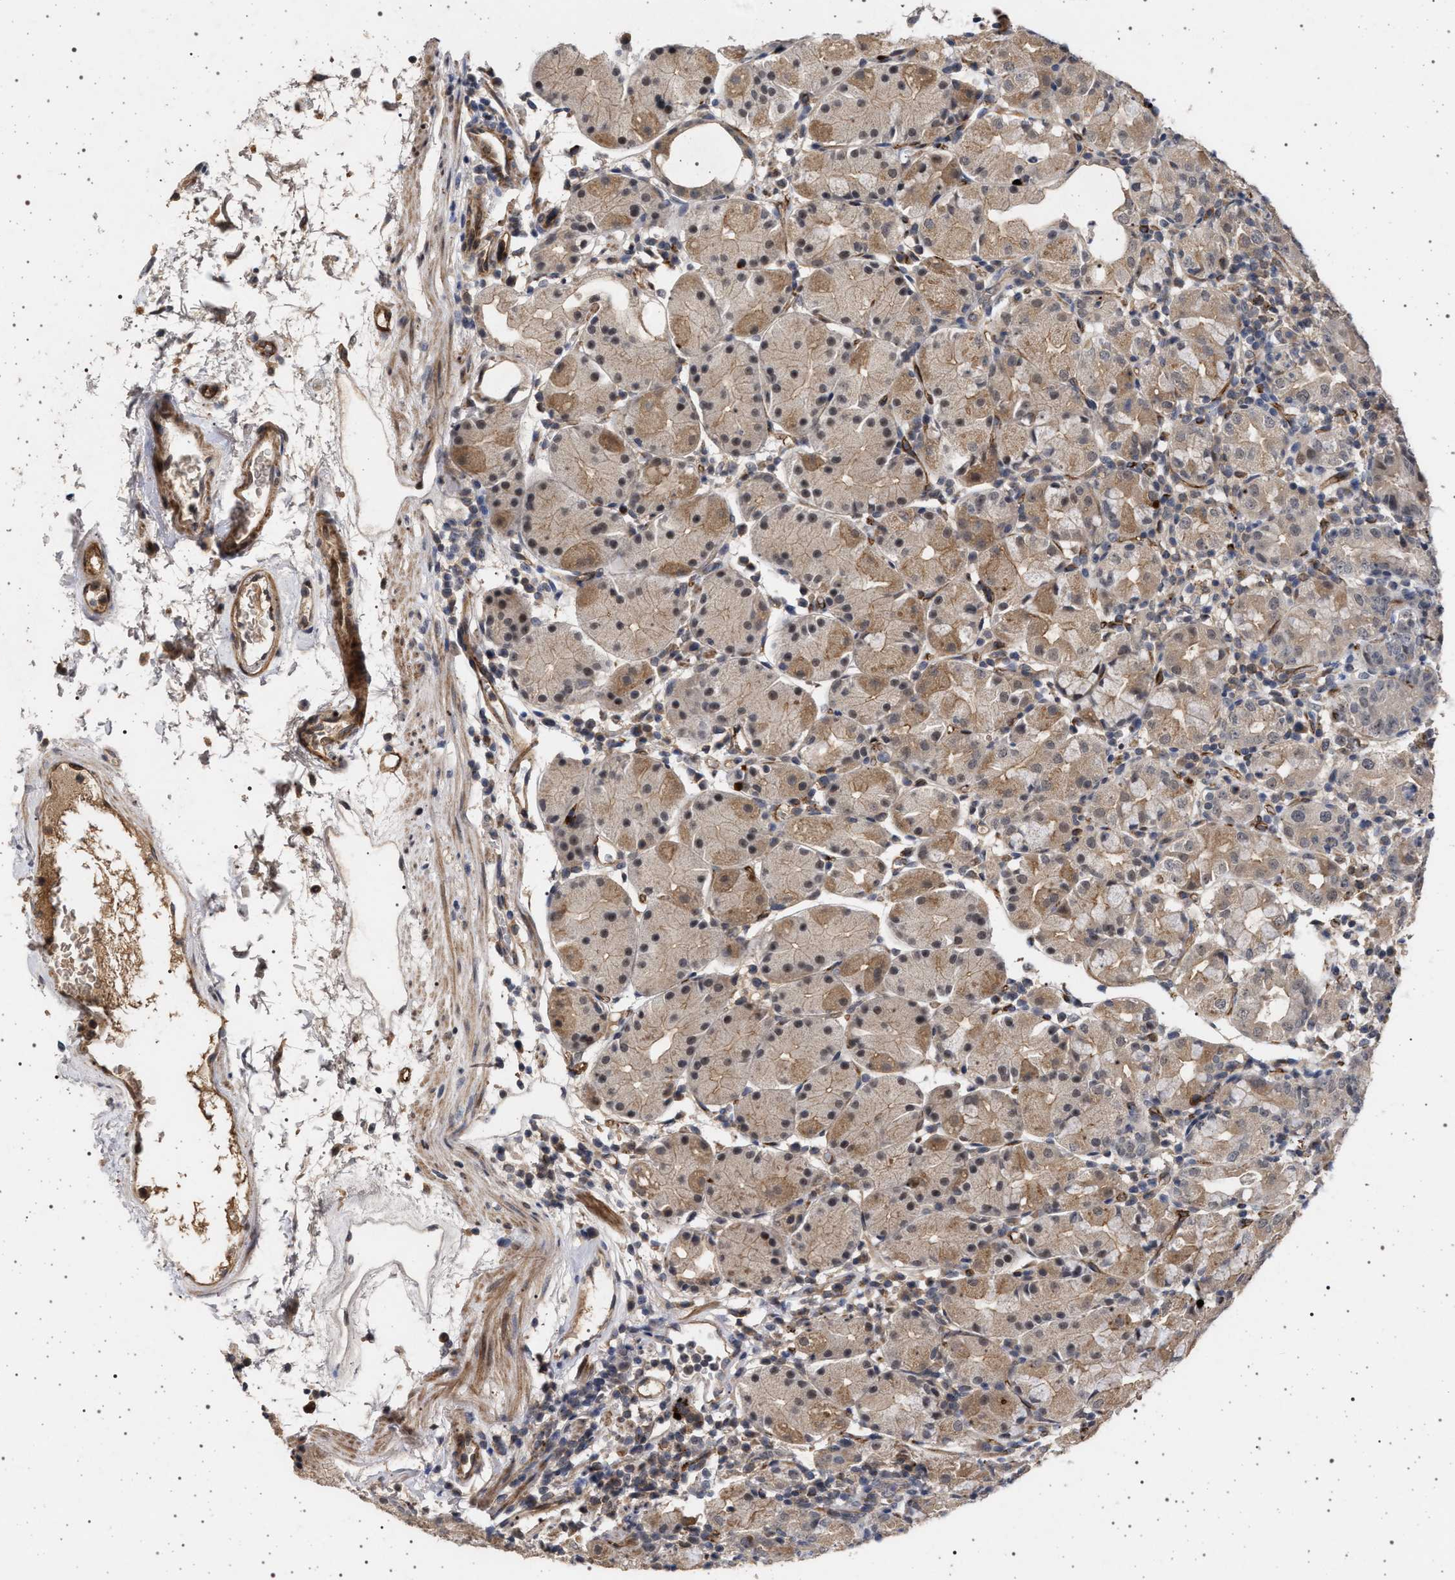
{"staining": {"intensity": "moderate", "quantity": "25%-75%", "location": "cytoplasmic/membranous,nuclear"}, "tissue": "stomach", "cell_type": "Glandular cells", "image_type": "normal", "snomed": [{"axis": "morphology", "description": "Normal tissue, NOS"}, {"axis": "topography", "description": "Stomach"}, {"axis": "topography", "description": "Stomach, lower"}], "caption": "High-magnification brightfield microscopy of normal stomach stained with DAB (brown) and counterstained with hematoxylin (blue). glandular cells exhibit moderate cytoplasmic/membranous,nuclear positivity is identified in approximately25%-75% of cells.", "gene": "RBM48", "patient": {"sex": "female", "age": 75}}